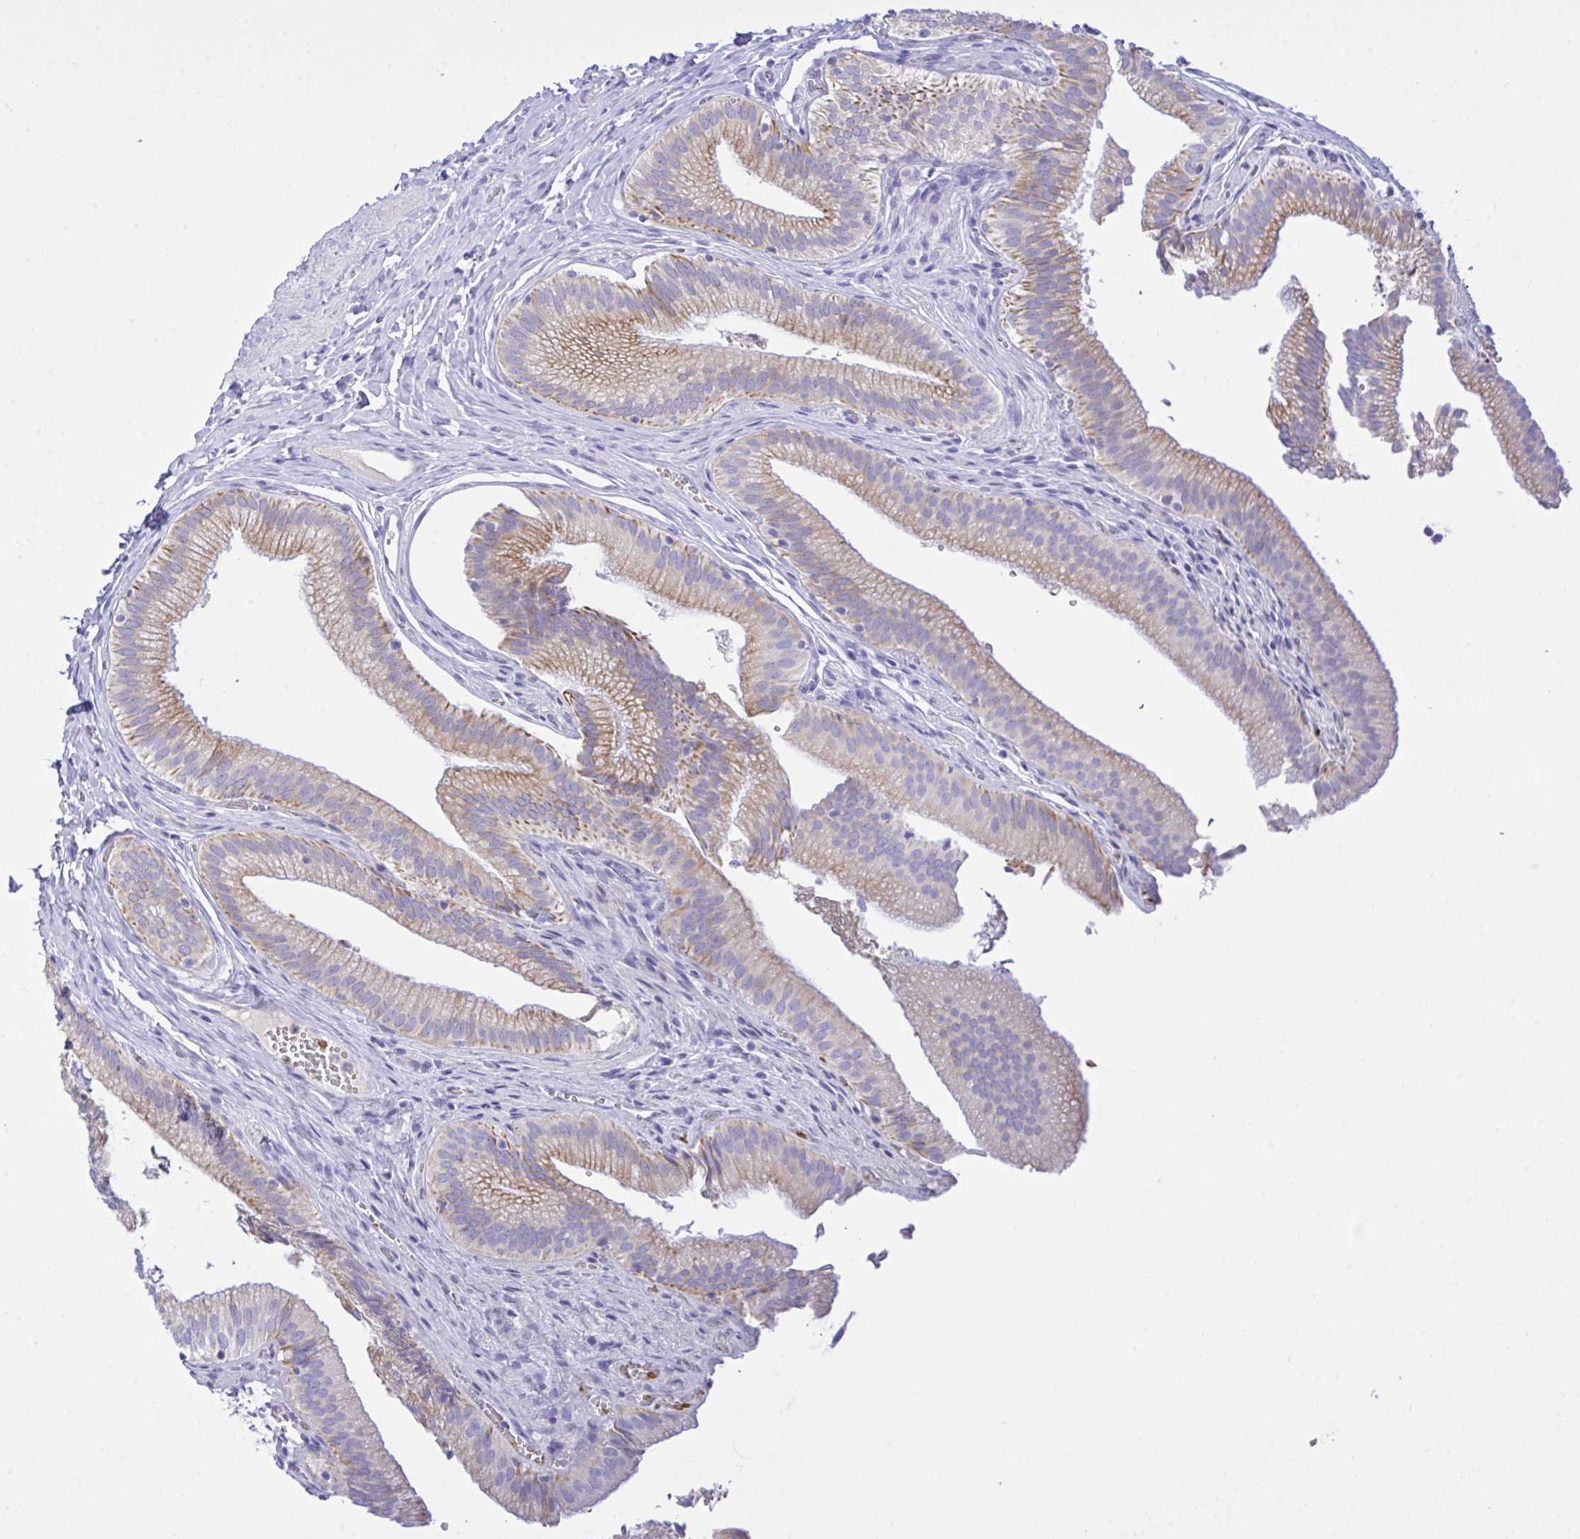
{"staining": {"intensity": "moderate", "quantity": "25%-75%", "location": "cytoplasmic/membranous"}, "tissue": "gallbladder", "cell_type": "Glandular cells", "image_type": "normal", "snomed": [{"axis": "morphology", "description": "Normal tissue, NOS"}, {"axis": "topography", "description": "Gallbladder"}, {"axis": "topography", "description": "Peripheral nerve tissue"}], "caption": "Brown immunohistochemical staining in unremarkable human gallbladder reveals moderate cytoplasmic/membranous expression in about 25%-75% of glandular cells. (brown staining indicates protein expression, while blue staining denotes nuclei).", "gene": "ZNF221", "patient": {"sex": "male", "age": 17}}